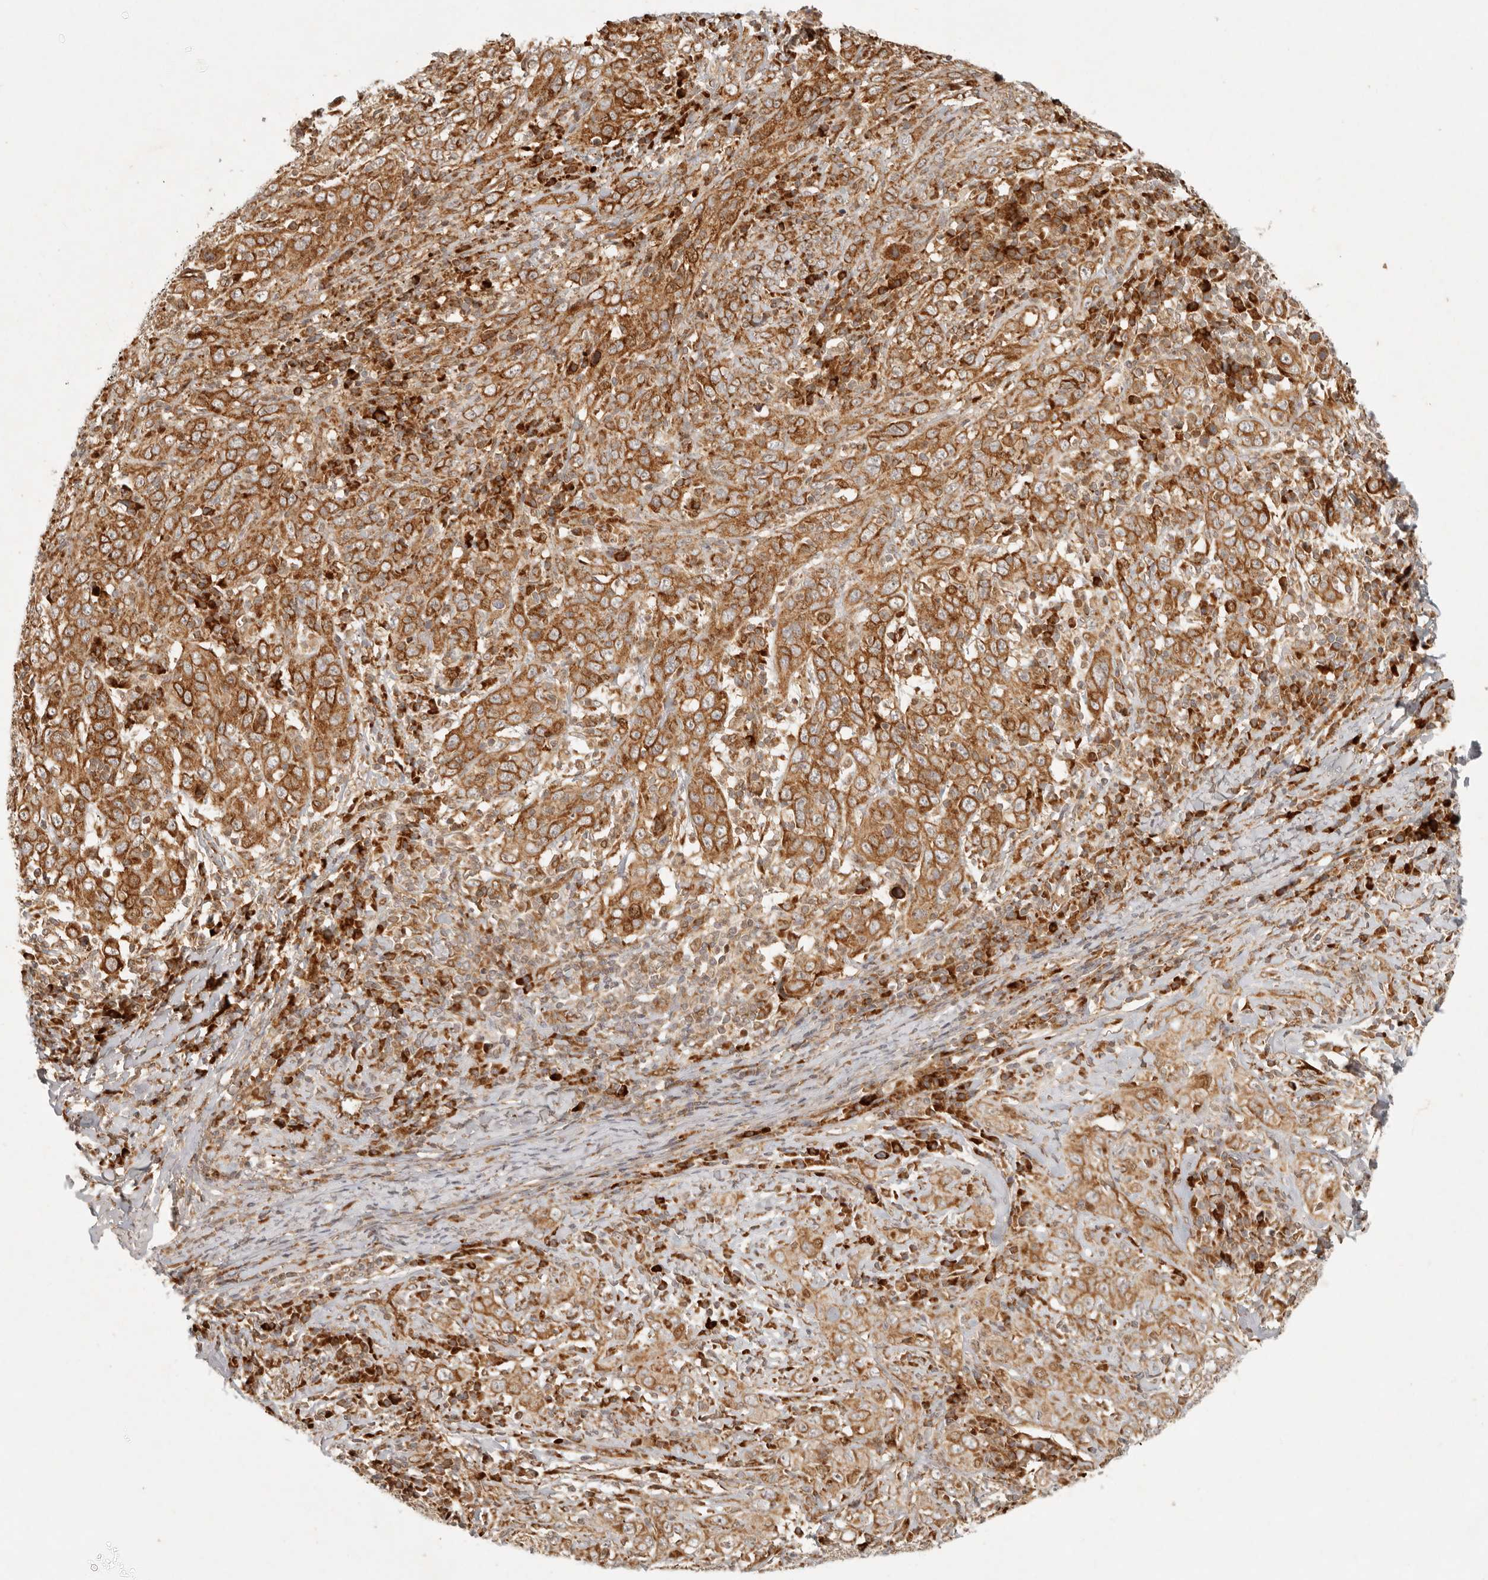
{"staining": {"intensity": "moderate", "quantity": ">75%", "location": "cytoplasmic/membranous"}, "tissue": "cervical cancer", "cell_type": "Tumor cells", "image_type": "cancer", "snomed": [{"axis": "morphology", "description": "Squamous cell carcinoma, NOS"}, {"axis": "topography", "description": "Cervix"}], "caption": "A histopathology image of human cervical cancer stained for a protein reveals moderate cytoplasmic/membranous brown staining in tumor cells. (IHC, brightfield microscopy, high magnification).", "gene": "KLHL38", "patient": {"sex": "female", "age": 46}}